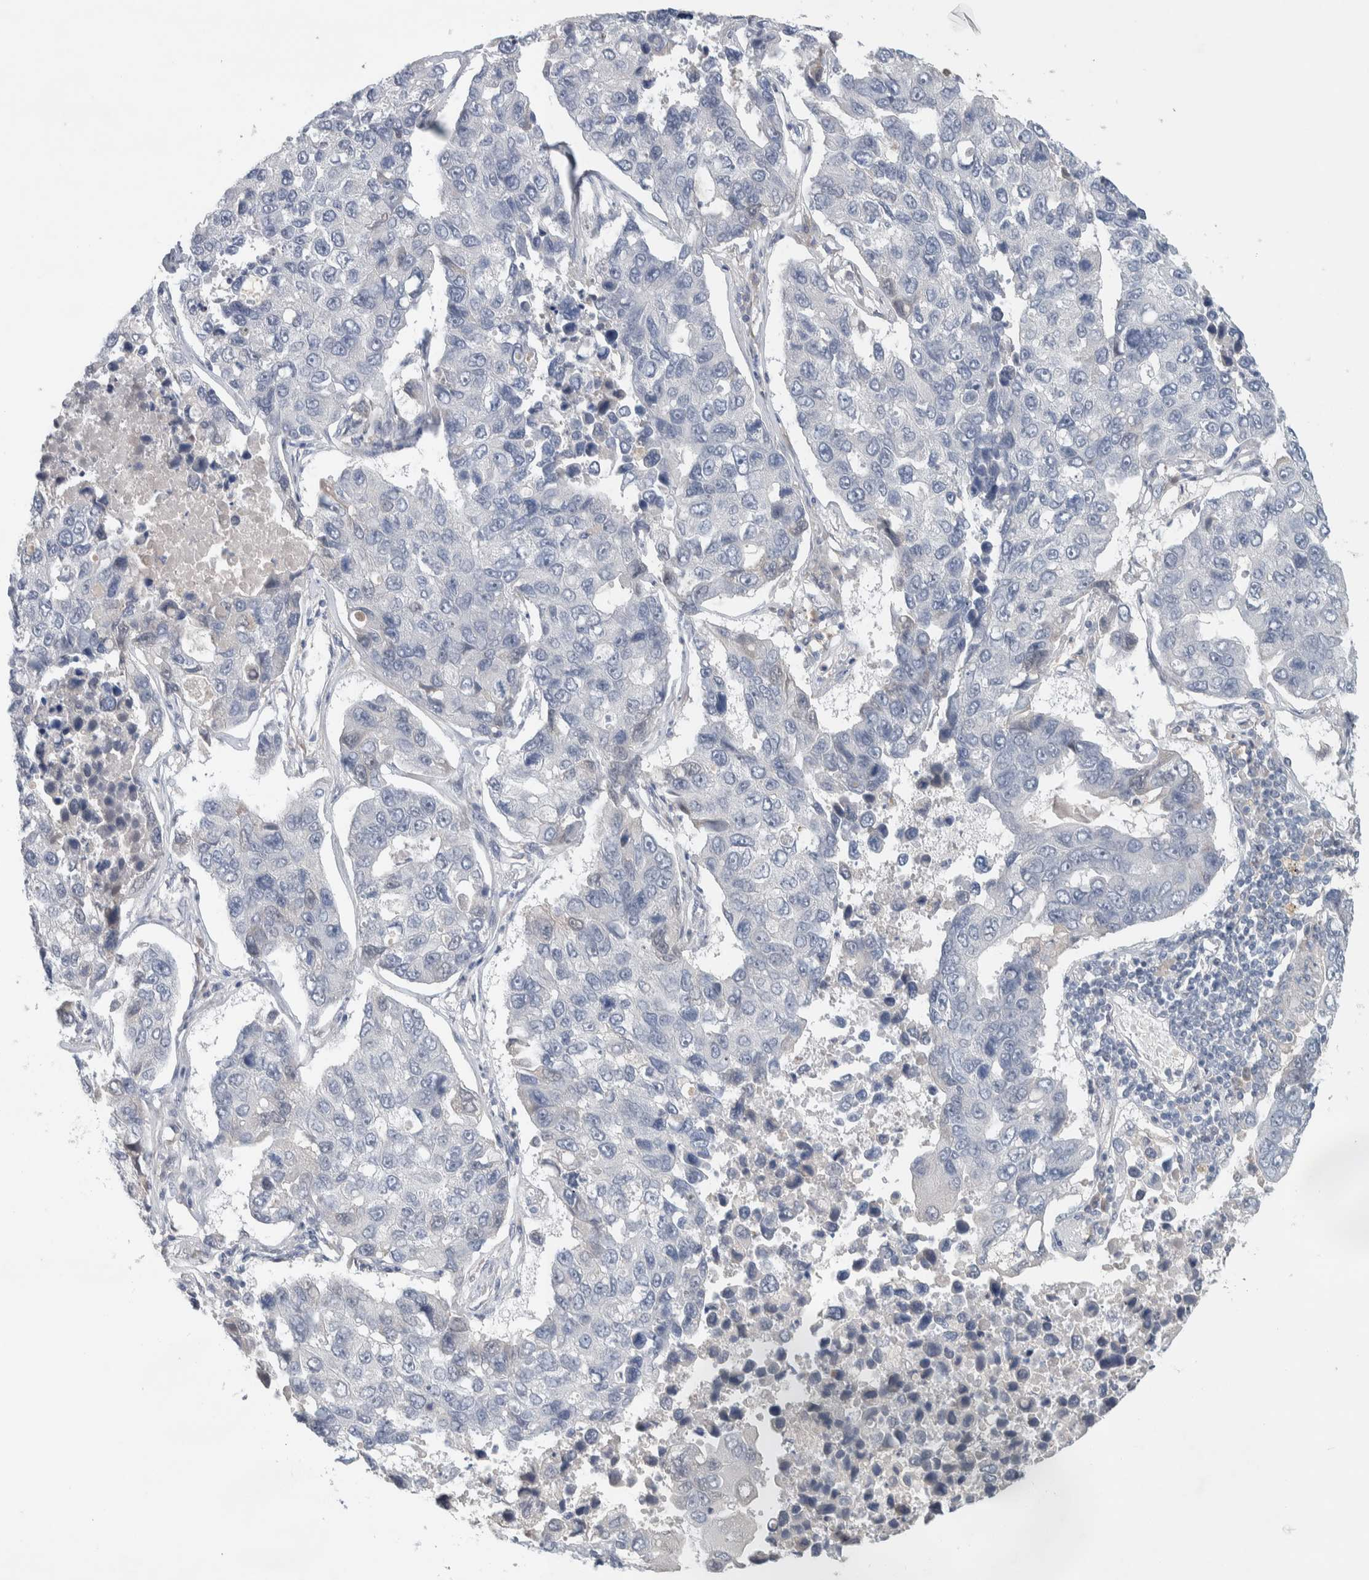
{"staining": {"intensity": "negative", "quantity": "none", "location": "none"}, "tissue": "lung cancer", "cell_type": "Tumor cells", "image_type": "cancer", "snomed": [{"axis": "morphology", "description": "Adenocarcinoma, NOS"}, {"axis": "topography", "description": "Lung"}], "caption": "Image shows no significant protein staining in tumor cells of lung adenocarcinoma.", "gene": "DEPTOR", "patient": {"sex": "male", "age": 64}}